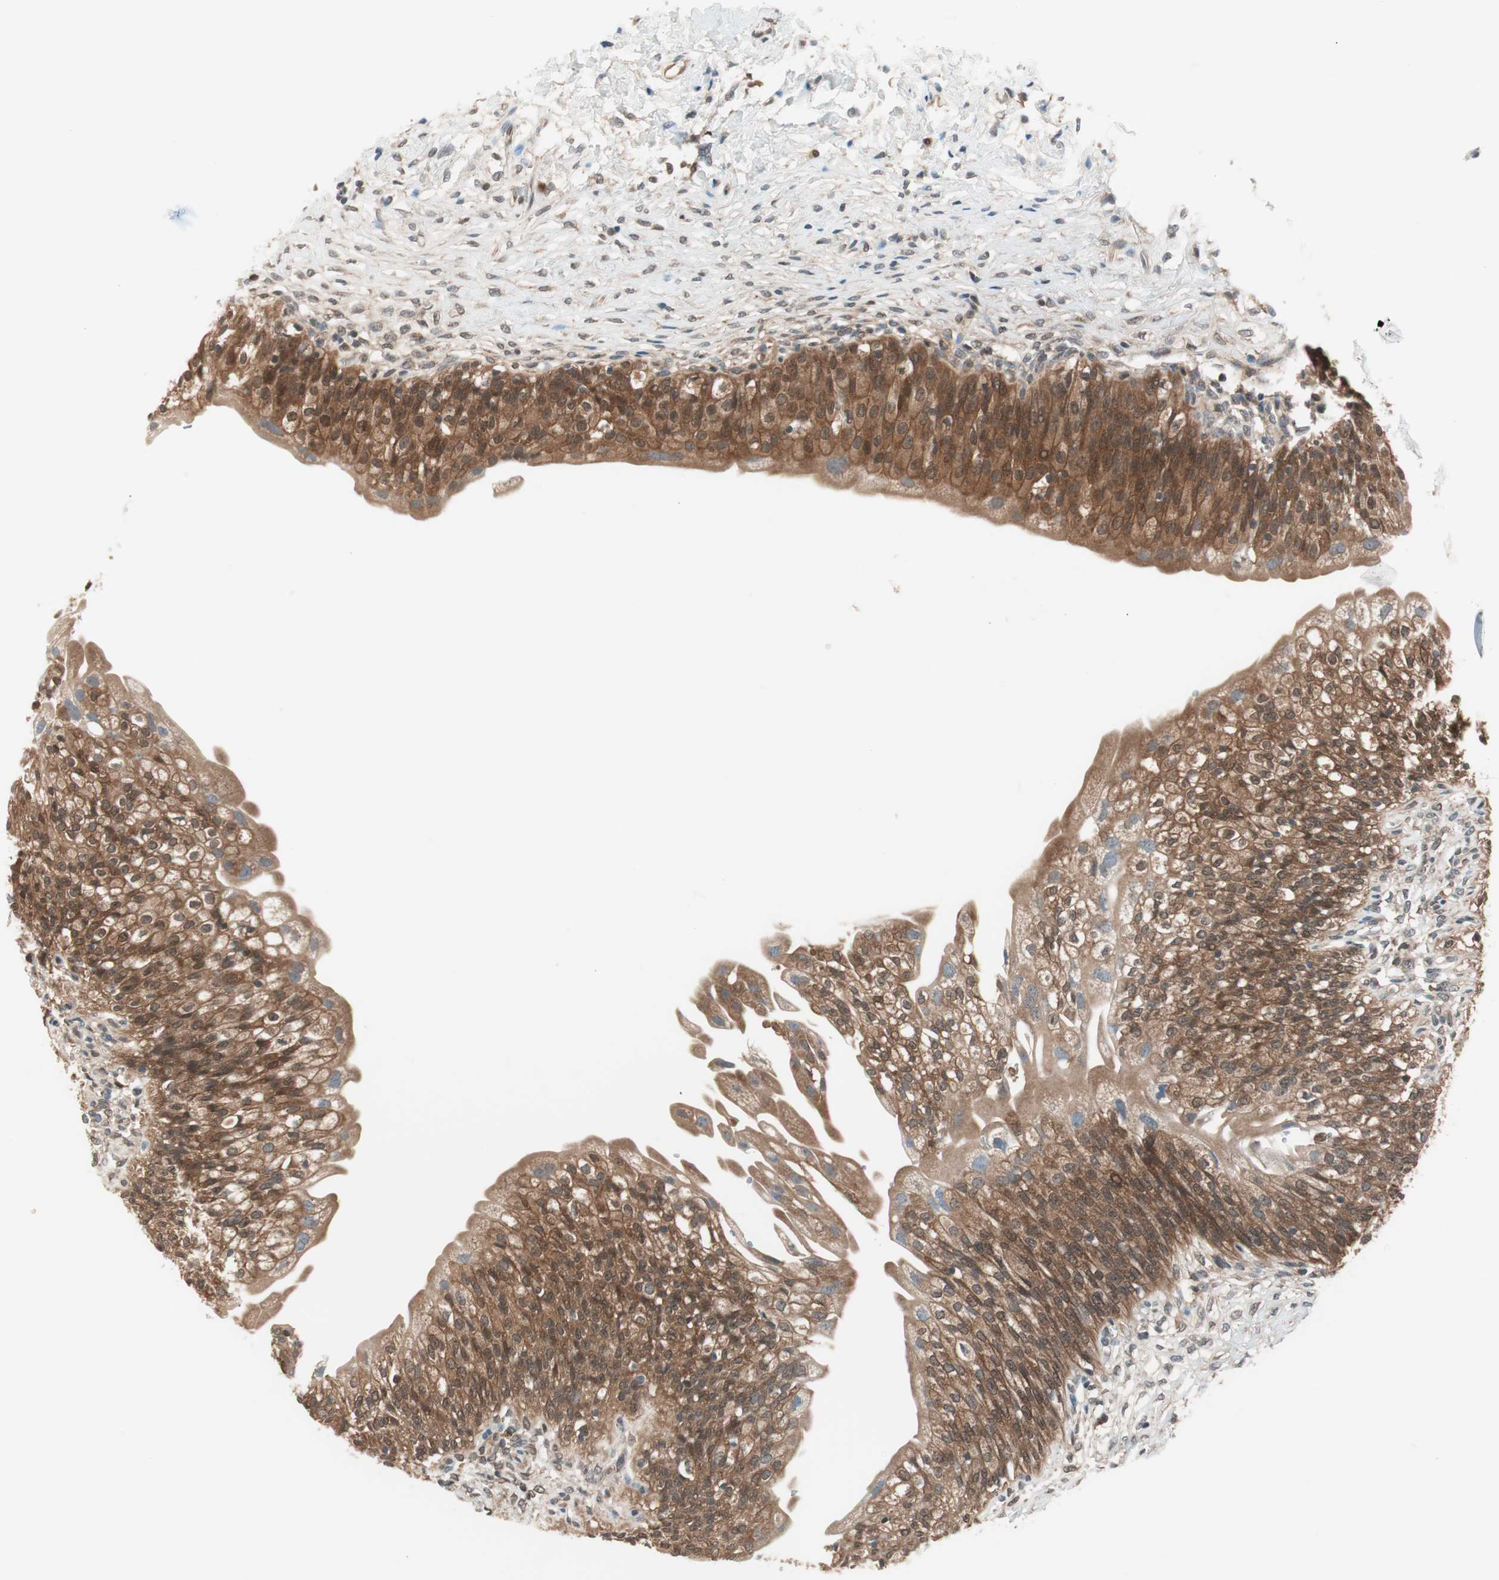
{"staining": {"intensity": "strong", "quantity": ">75%", "location": "cytoplasmic/membranous,nuclear"}, "tissue": "urinary bladder", "cell_type": "Urothelial cells", "image_type": "normal", "snomed": [{"axis": "morphology", "description": "Normal tissue, NOS"}, {"axis": "morphology", "description": "Inflammation, NOS"}, {"axis": "topography", "description": "Urinary bladder"}], "caption": "Immunohistochemistry image of normal urinary bladder: human urinary bladder stained using immunohistochemistry (IHC) reveals high levels of strong protein expression localized specifically in the cytoplasmic/membranous,nuclear of urothelial cells, appearing as a cytoplasmic/membranous,nuclear brown color.", "gene": "GALT", "patient": {"sex": "female", "age": 80}}